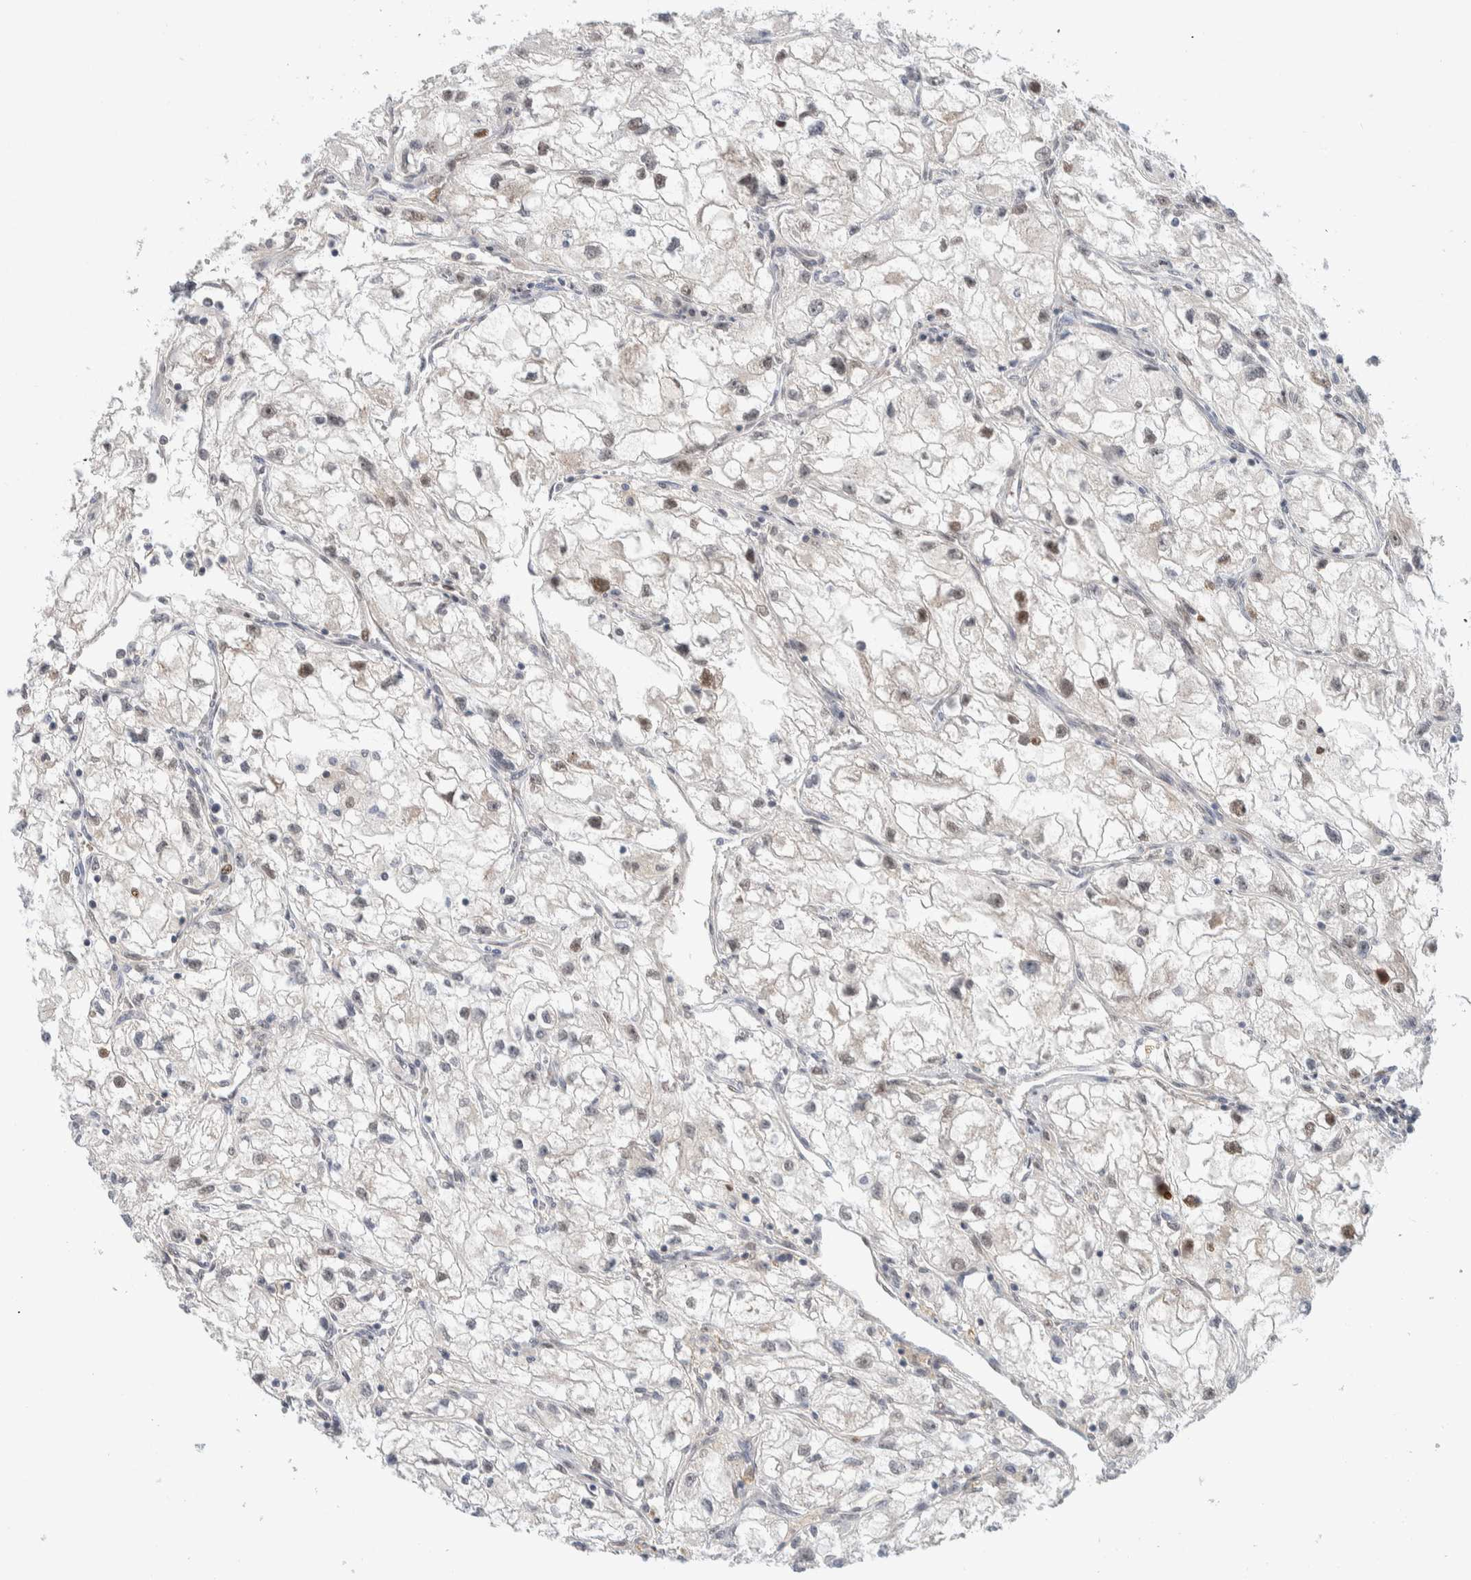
{"staining": {"intensity": "weak", "quantity": "<25%", "location": "nuclear"}, "tissue": "renal cancer", "cell_type": "Tumor cells", "image_type": "cancer", "snomed": [{"axis": "morphology", "description": "Adenocarcinoma, NOS"}, {"axis": "topography", "description": "Kidney"}], "caption": "Tumor cells show no significant staining in renal adenocarcinoma.", "gene": "NCR3LG1", "patient": {"sex": "female", "age": 70}}